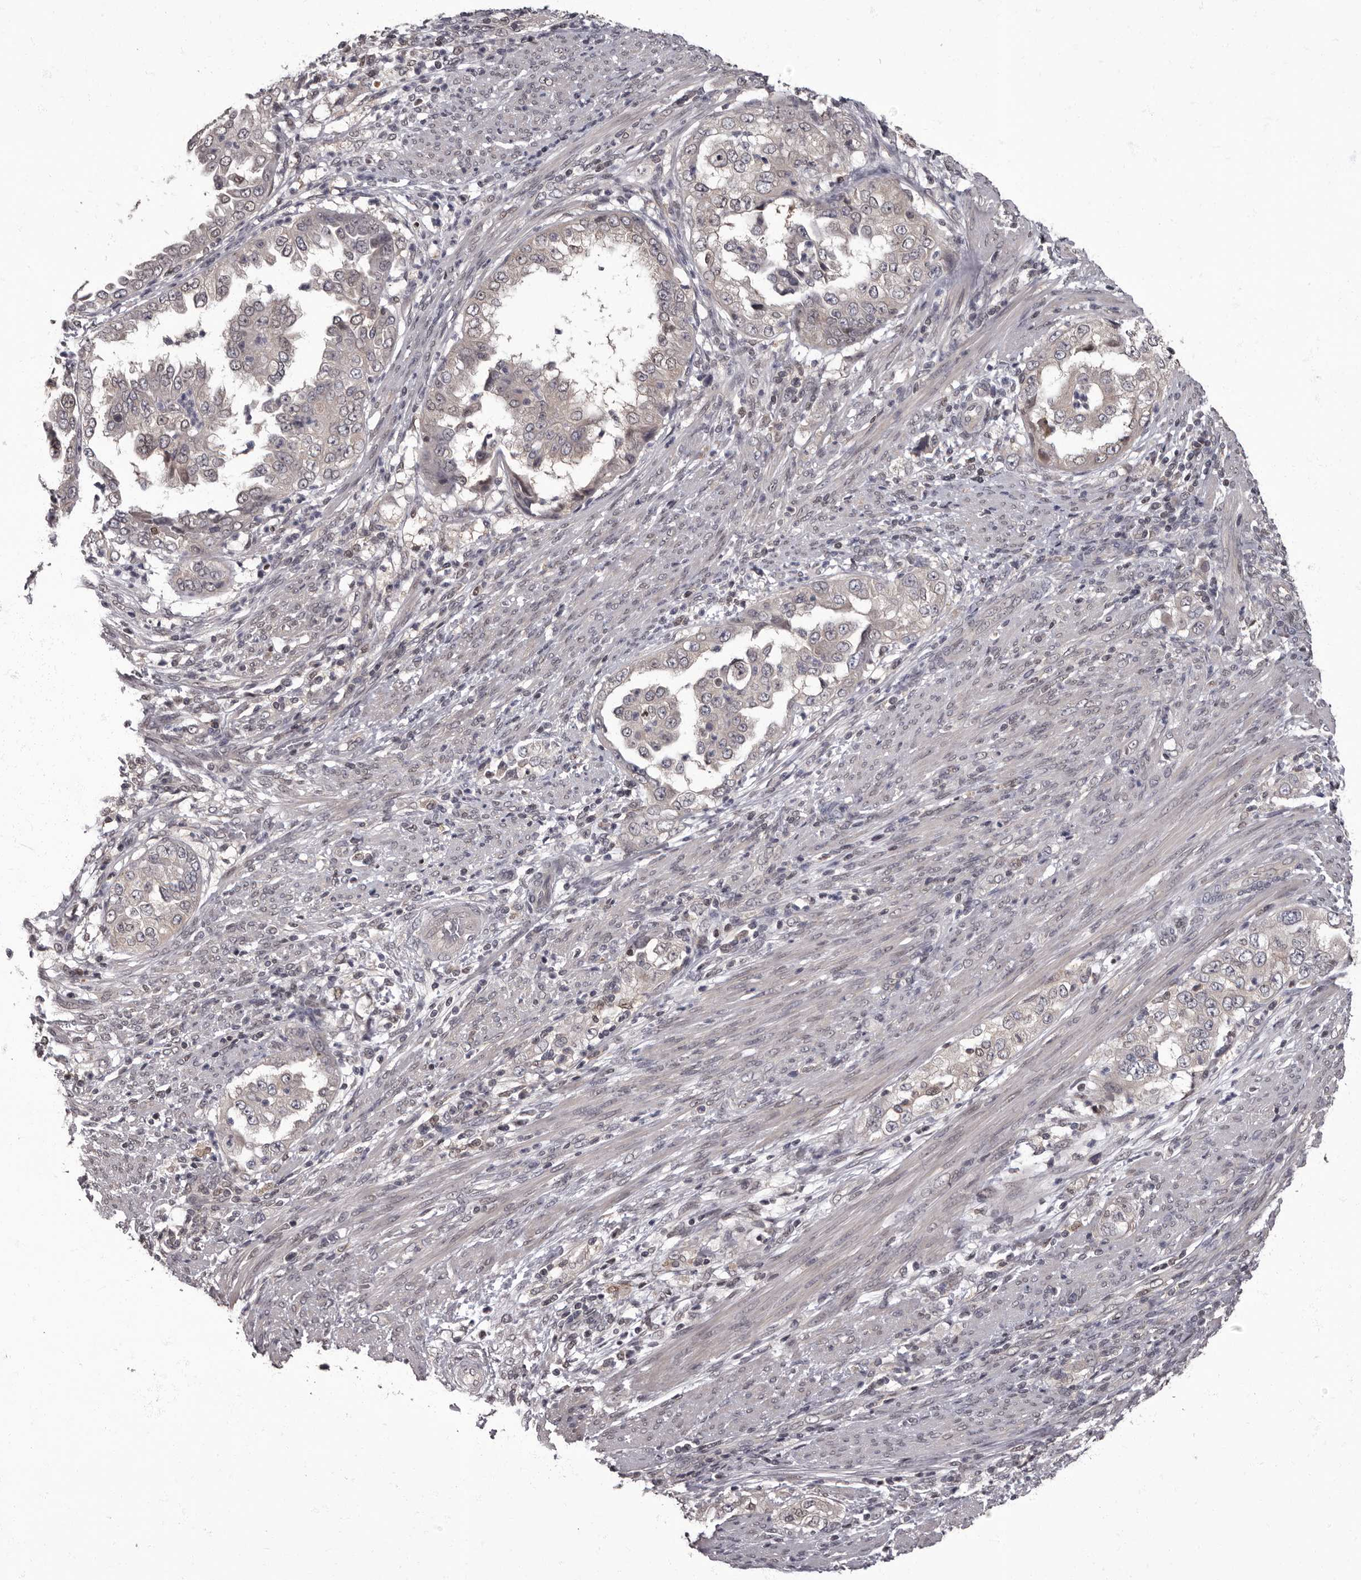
{"staining": {"intensity": "negative", "quantity": "none", "location": "none"}, "tissue": "endometrial cancer", "cell_type": "Tumor cells", "image_type": "cancer", "snomed": [{"axis": "morphology", "description": "Adenocarcinoma, NOS"}, {"axis": "topography", "description": "Endometrium"}], "caption": "The photomicrograph shows no significant staining in tumor cells of endometrial cancer (adenocarcinoma).", "gene": "C1orf50", "patient": {"sex": "female", "age": 85}}